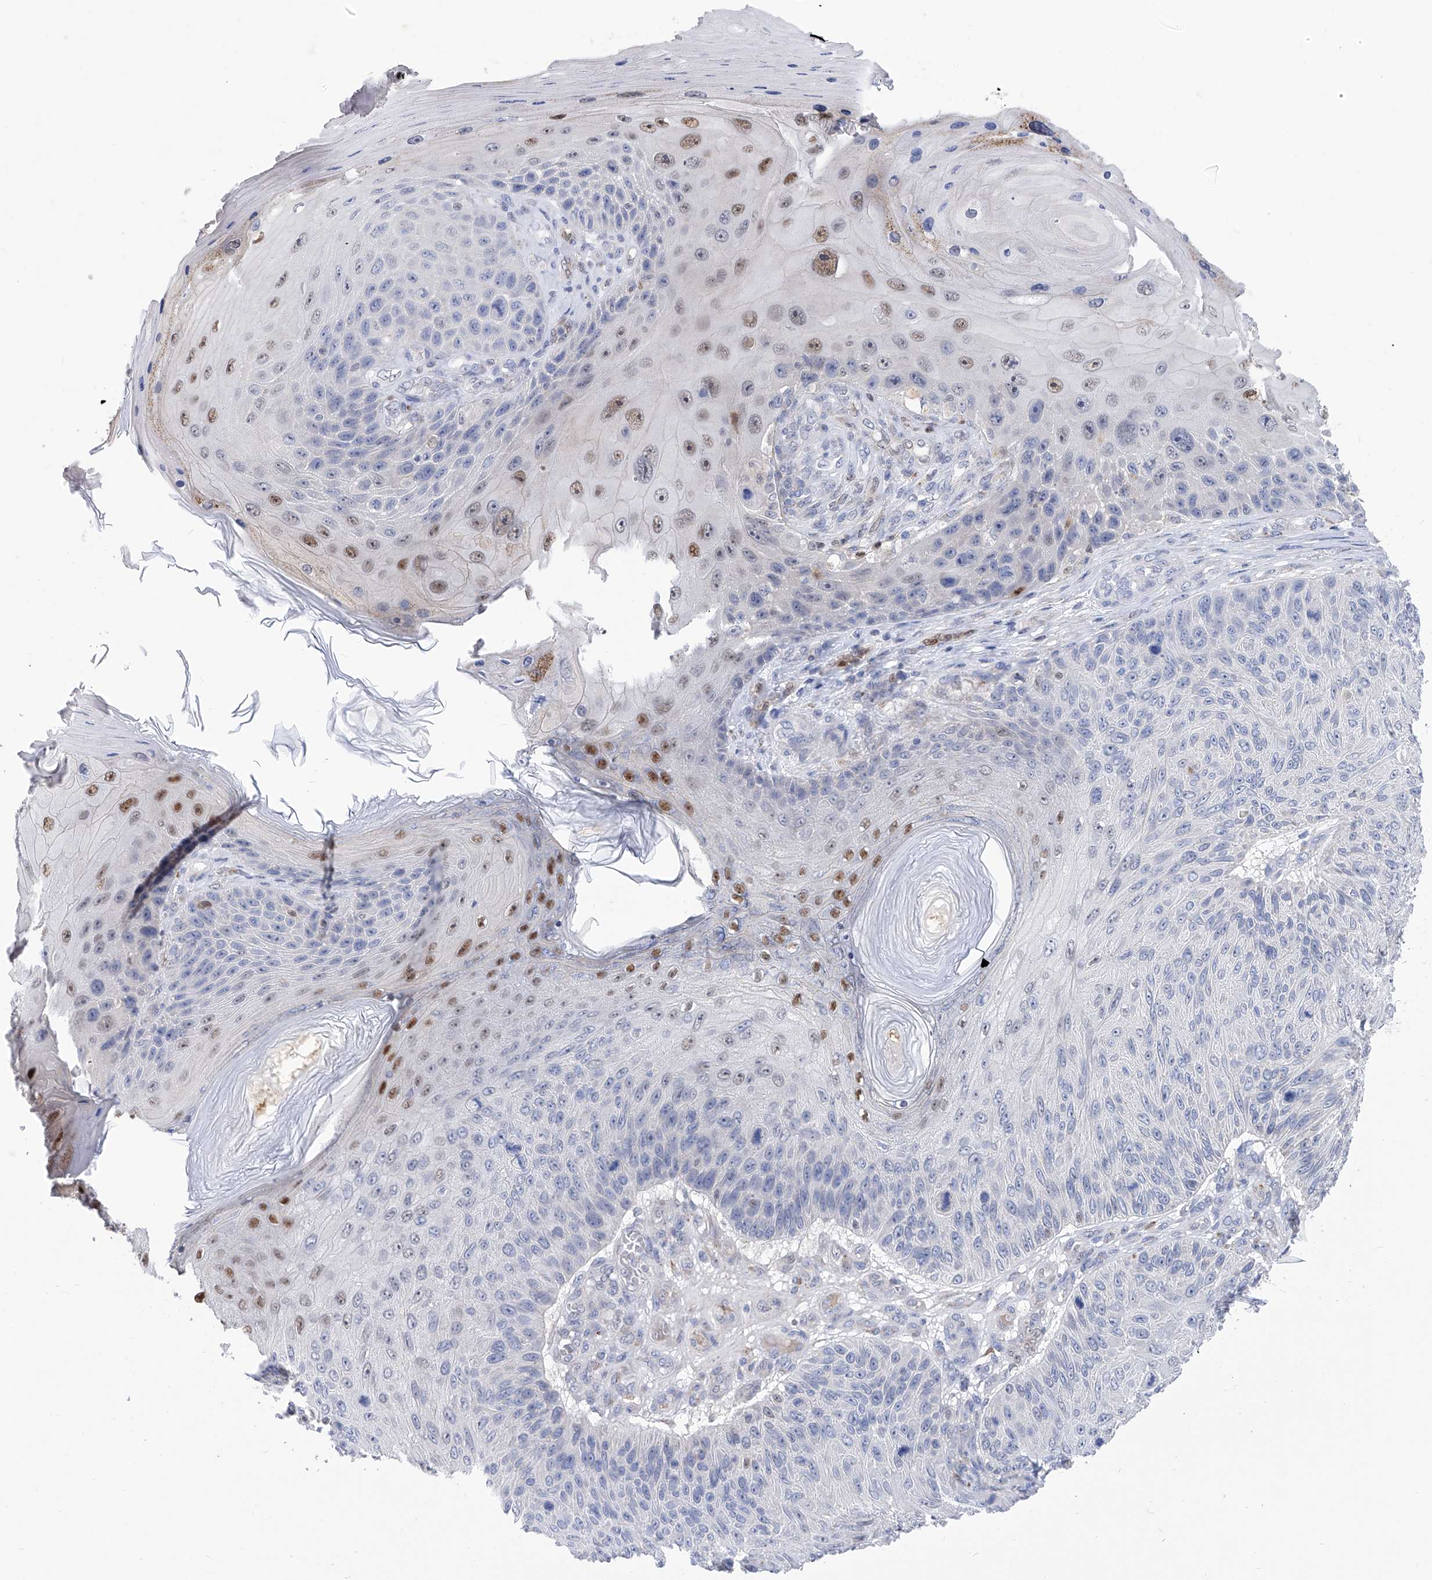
{"staining": {"intensity": "moderate", "quantity": "25%-75%", "location": "nuclear"}, "tissue": "skin cancer", "cell_type": "Tumor cells", "image_type": "cancer", "snomed": [{"axis": "morphology", "description": "Squamous cell carcinoma, NOS"}, {"axis": "topography", "description": "Skin"}], "caption": "DAB immunohistochemical staining of squamous cell carcinoma (skin) shows moderate nuclear protein expression in about 25%-75% of tumor cells. (DAB IHC with brightfield microscopy, high magnification).", "gene": "PHF20", "patient": {"sex": "female", "age": 88}}